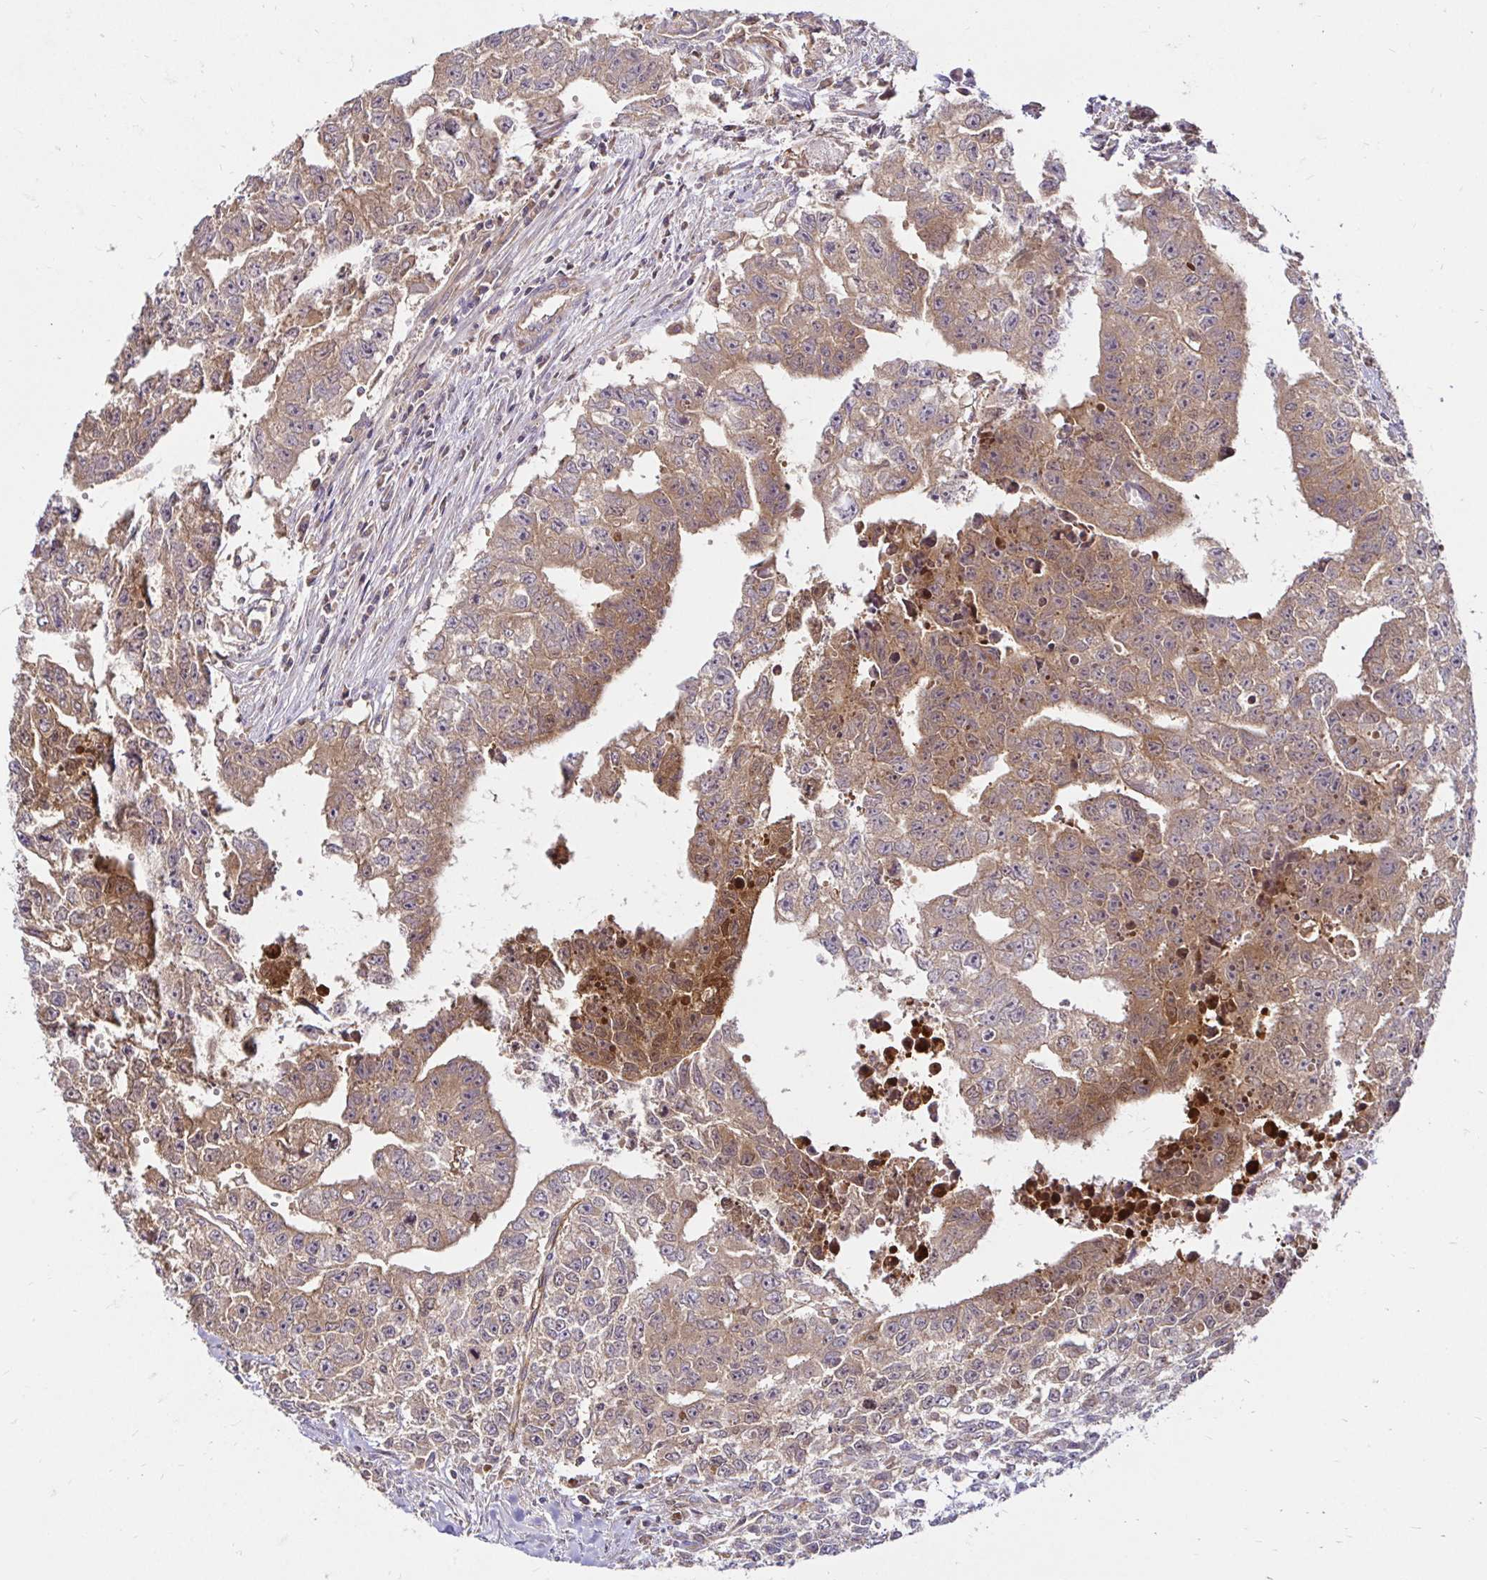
{"staining": {"intensity": "moderate", "quantity": "25%-75%", "location": "cytoplasmic/membranous"}, "tissue": "testis cancer", "cell_type": "Tumor cells", "image_type": "cancer", "snomed": [{"axis": "morphology", "description": "Carcinoma, Embryonal, NOS"}, {"axis": "morphology", "description": "Teratoma, malignant, NOS"}, {"axis": "topography", "description": "Testis"}], "caption": "Testis cancer (embryonal carcinoma) stained with a brown dye reveals moderate cytoplasmic/membranous positive staining in approximately 25%-75% of tumor cells.", "gene": "ITGA2", "patient": {"sex": "male", "age": 24}}